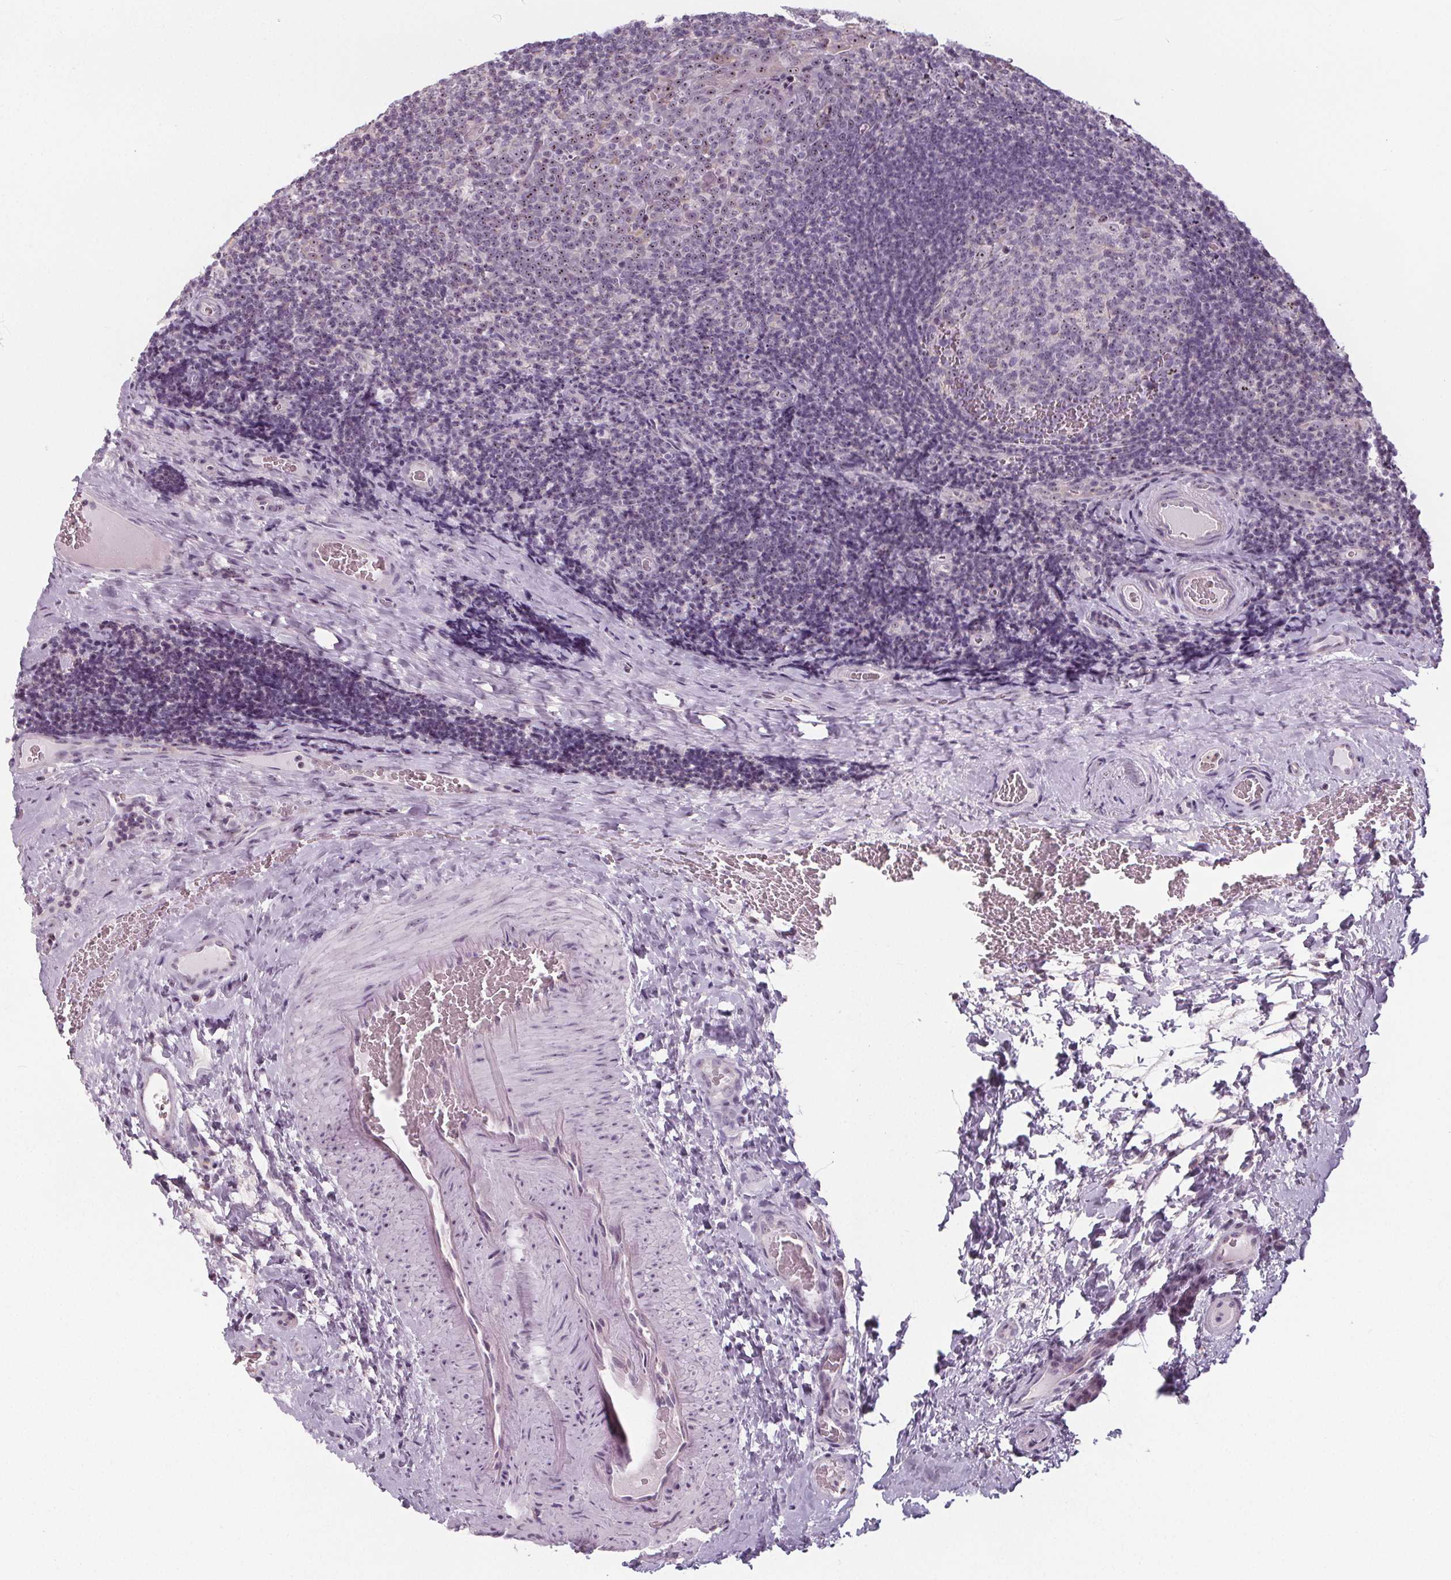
{"staining": {"intensity": "moderate", "quantity": "<25%", "location": "nuclear"}, "tissue": "tonsil", "cell_type": "Germinal center cells", "image_type": "normal", "snomed": [{"axis": "morphology", "description": "Normal tissue, NOS"}, {"axis": "morphology", "description": "Inflammation, NOS"}, {"axis": "topography", "description": "Tonsil"}], "caption": "Protein staining by immunohistochemistry (IHC) reveals moderate nuclear expression in approximately <25% of germinal center cells in unremarkable tonsil.", "gene": "NOLC1", "patient": {"sex": "female", "age": 31}}